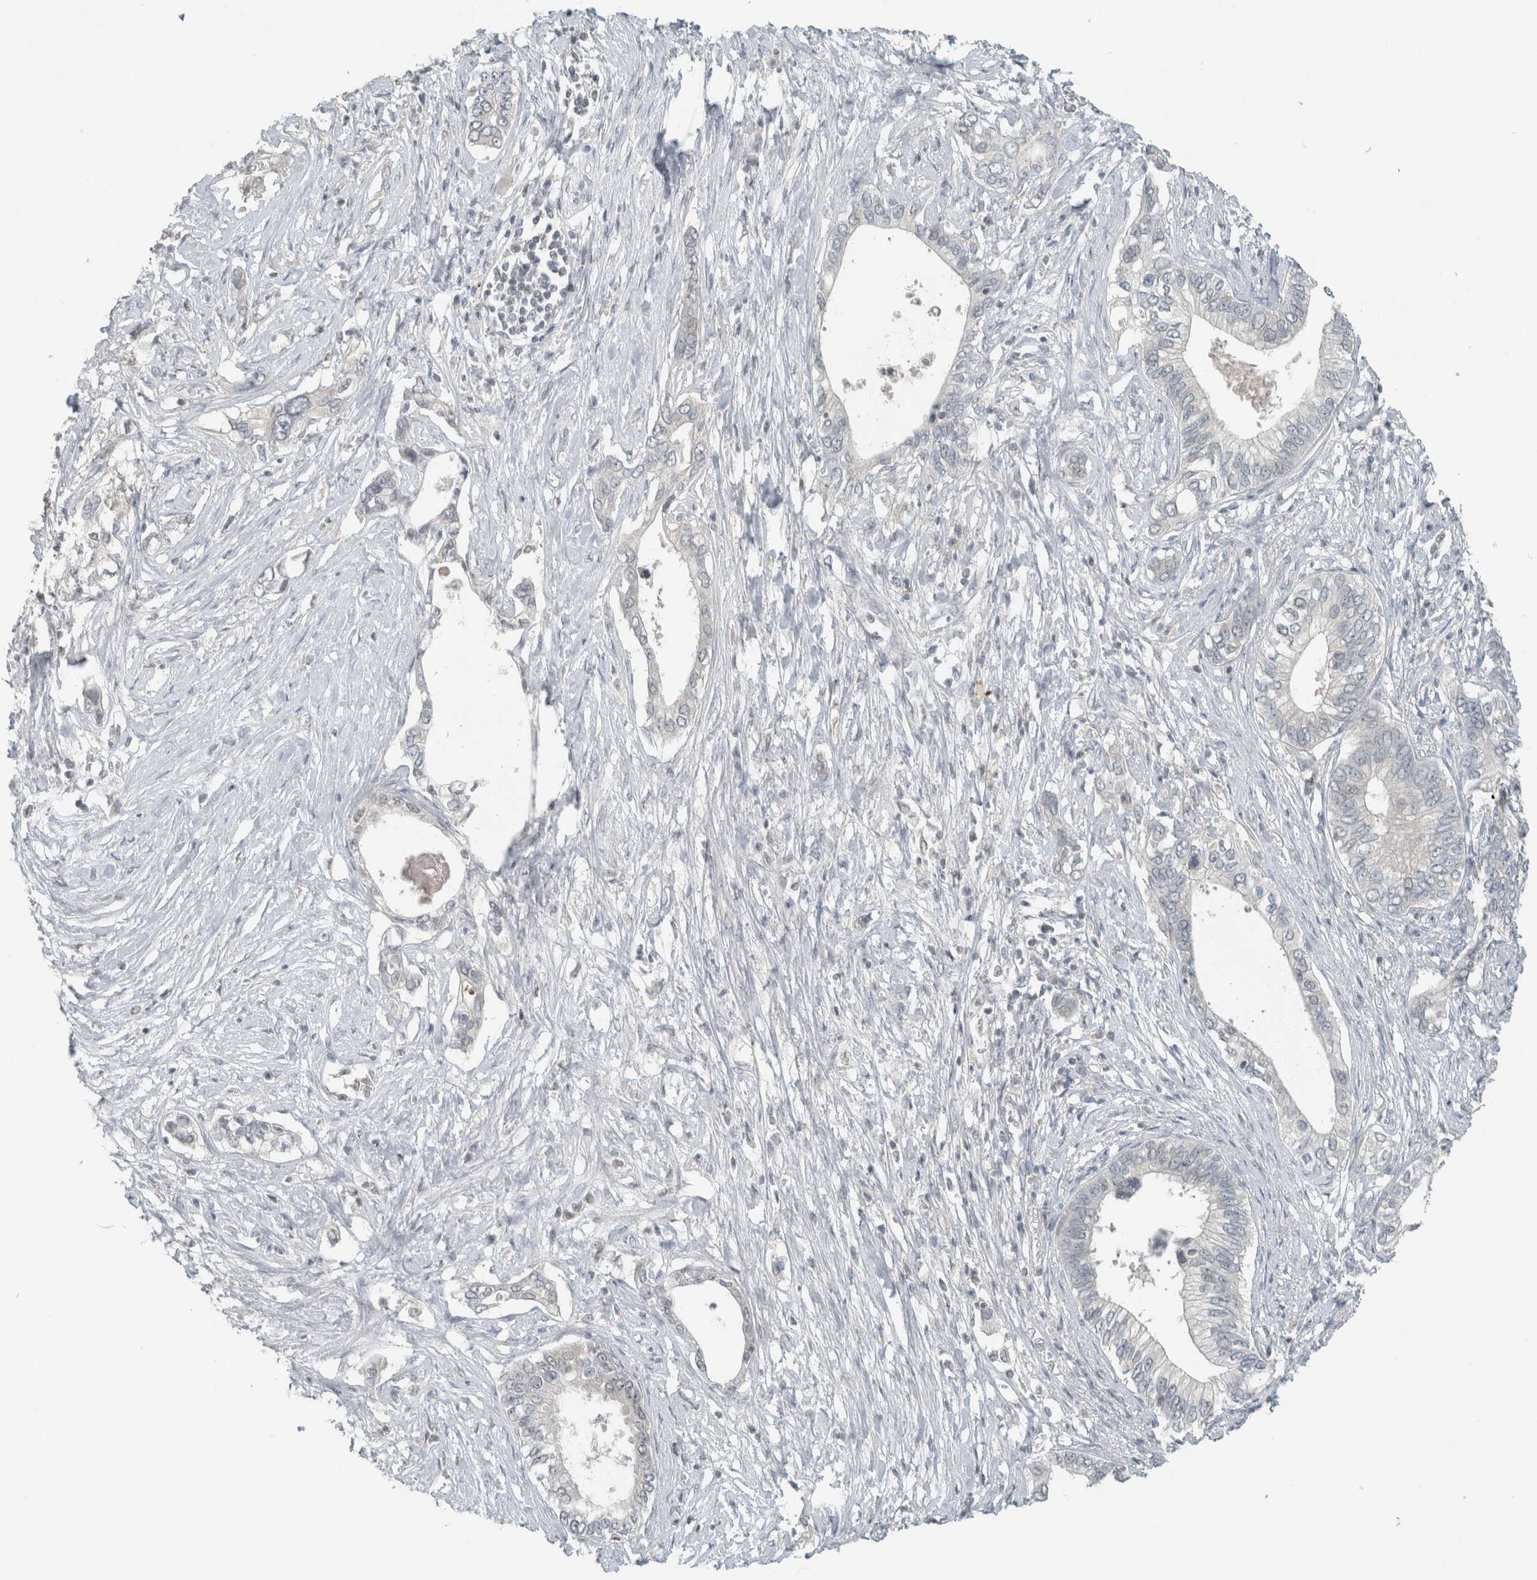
{"staining": {"intensity": "negative", "quantity": "none", "location": "none"}, "tissue": "pancreatic cancer", "cell_type": "Tumor cells", "image_type": "cancer", "snomed": [{"axis": "morphology", "description": "Normal tissue, NOS"}, {"axis": "morphology", "description": "Adenocarcinoma, NOS"}, {"axis": "topography", "description": "Pancreas"}, {"axis": "topography", "description": "Peripheral nerve tissue"}], "caption": "The histopathology image exhibits no significant expression in tumor cells of pancreatic cancer (adenocarcinoma).", "gene": "TRIT1", "patient": {"sex": "male", "age": 59}}